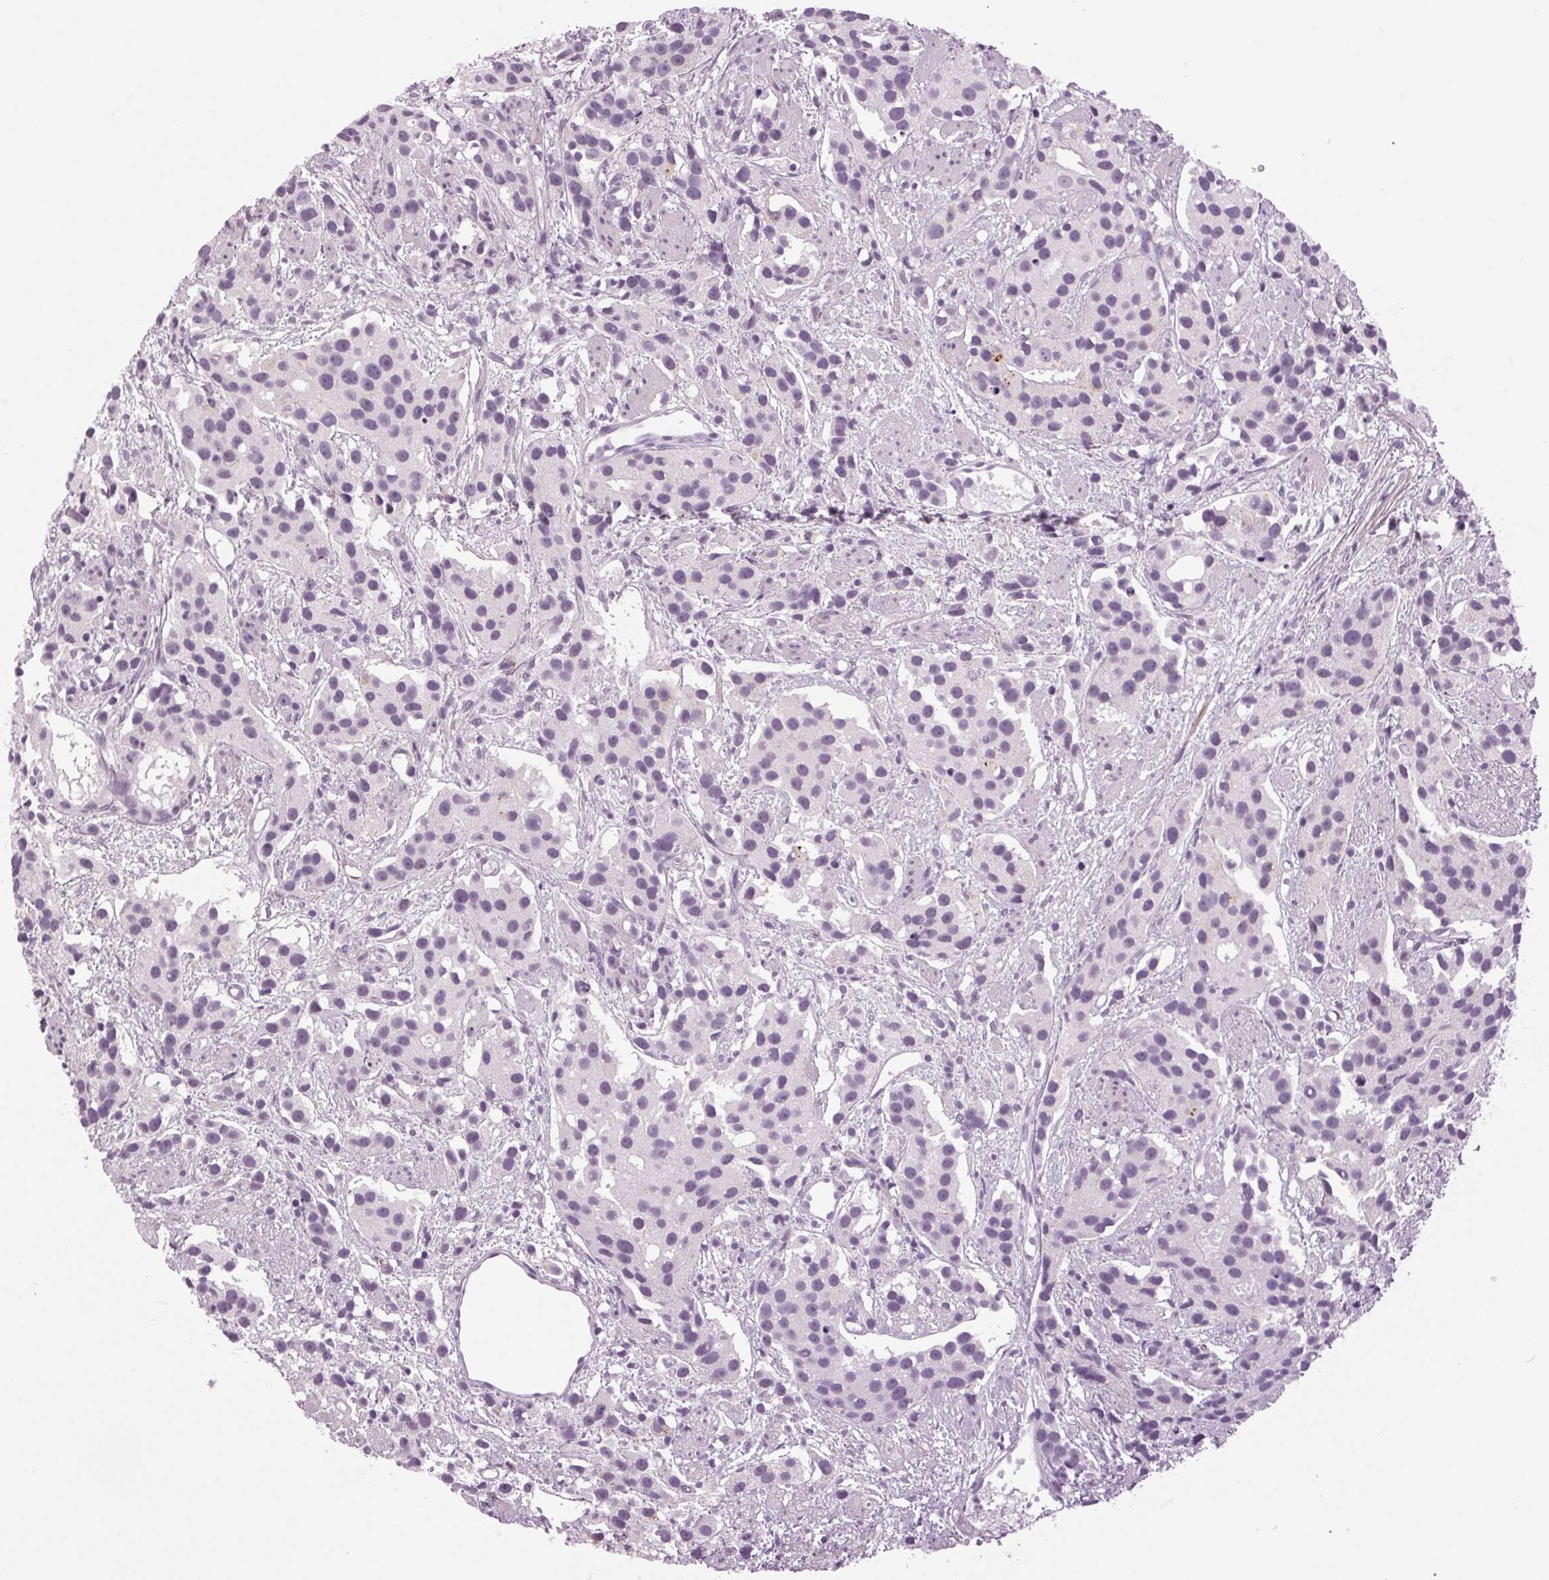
{"staining": {"intensity": "negative", "quantity": "none", "location": "none"}, "tissue": "prostate cancer", "cell_type": "Tumor cells", "image_type": "cancer", "snomed": [{"axis": "morphology", "description": "Adenocarcinoma, High grade"}, {"axis": "topography", "description": "Prostate"}], "caption": "This is an immunohistochemistry (IHC) image of prostate adenocarcinoma (high-grade). There is no staining in tumor cells.", "gene": "DNAH12", "patient": {"sex": "male", "age": 68}}